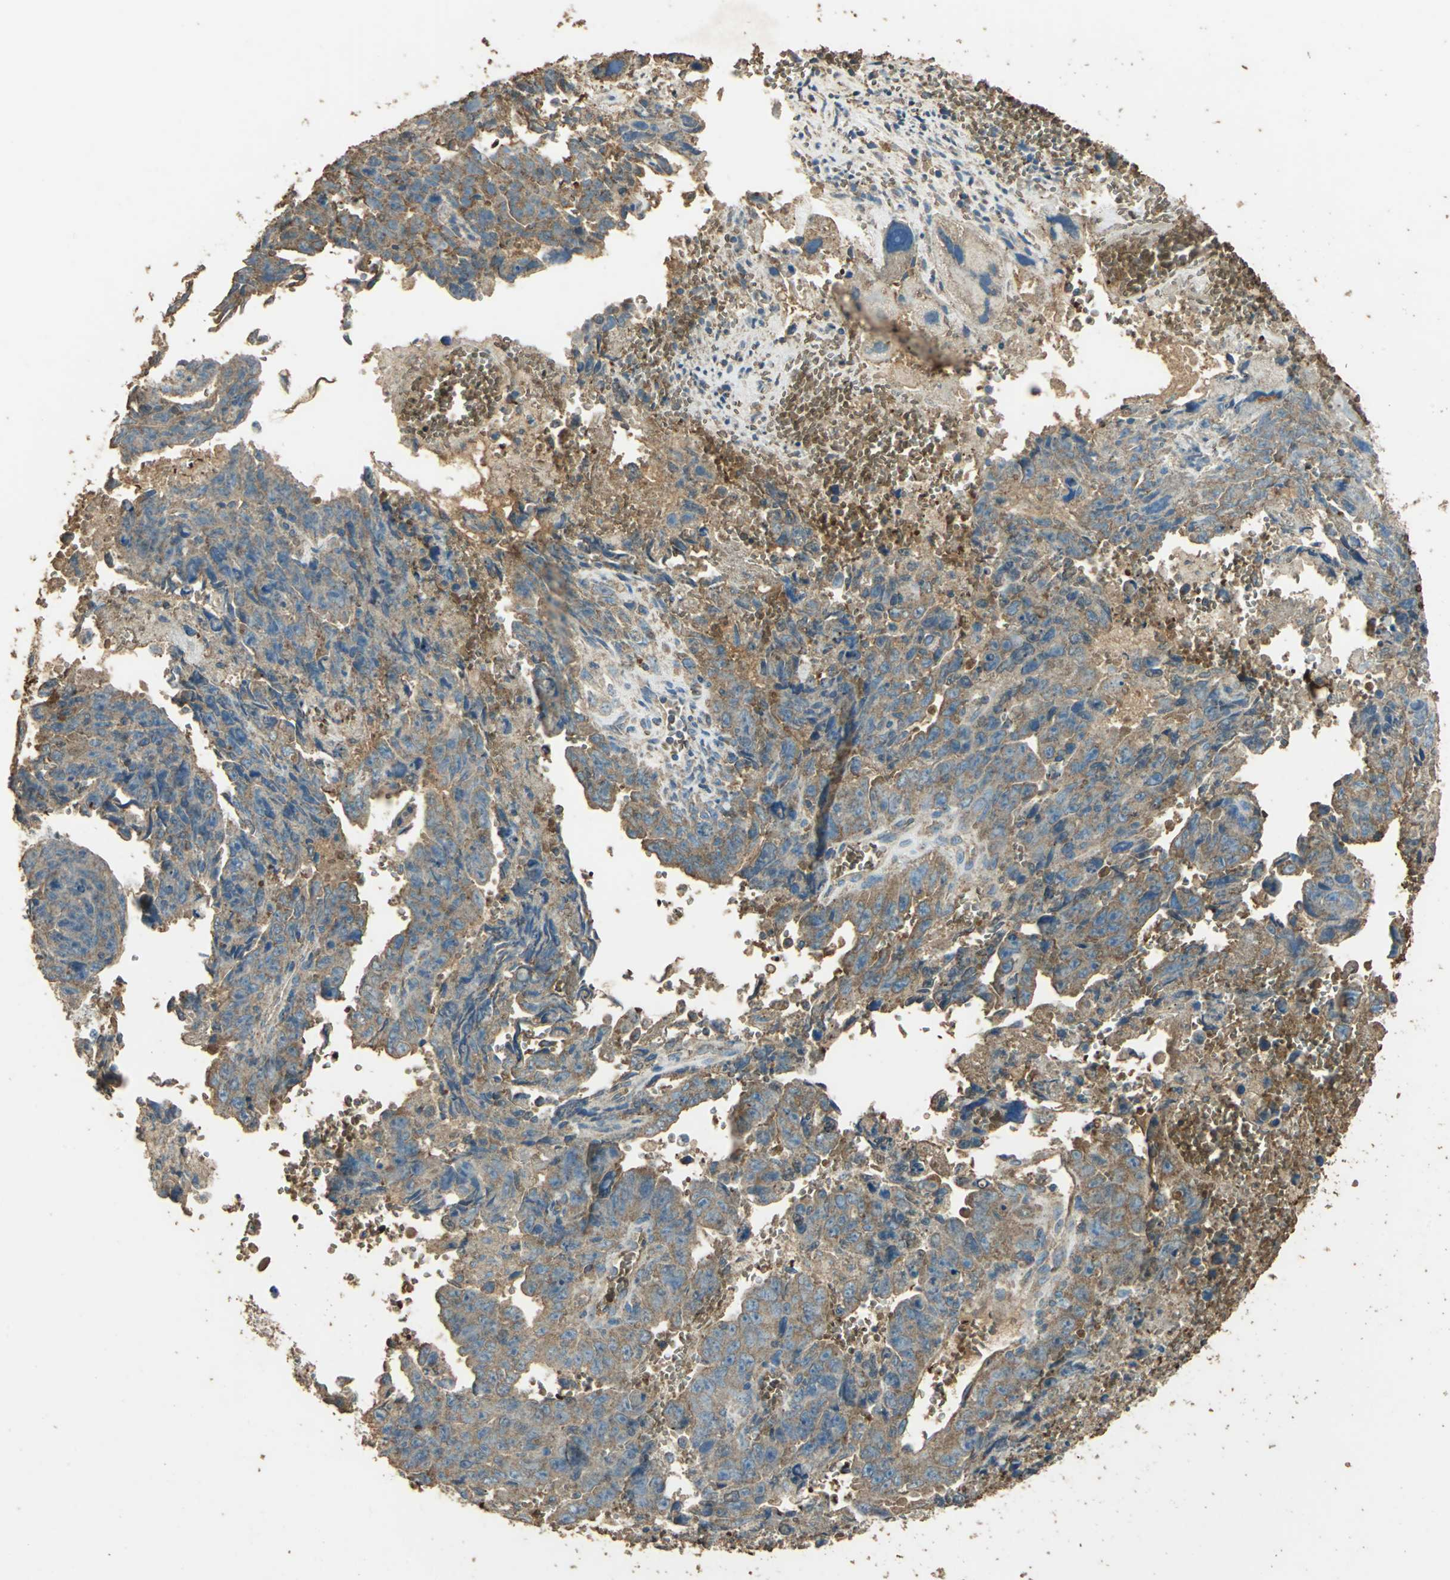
{"staining": {"intensity": "moderate", "quantity": "25%-75%", "location": "cytoplasmic/membranous"}, "tissue": "testis cancer", "cell_type": "Tumor cells", "image_type": "cancer", "snomed": [{"axis": "morphology", "description": "Carcinoma, Embryonal, NOS"}, {"axis": "topography", "description": "Testis"}], "caption": "Tumor cells display medium levels of moderate cytoplasmic/membranous staining in approximately 25%-75% of cells in human testis cancer (embryonal carcinoma).", "gene": "TRAPPC2", "patient": {"sex": "male", "age": 28}}